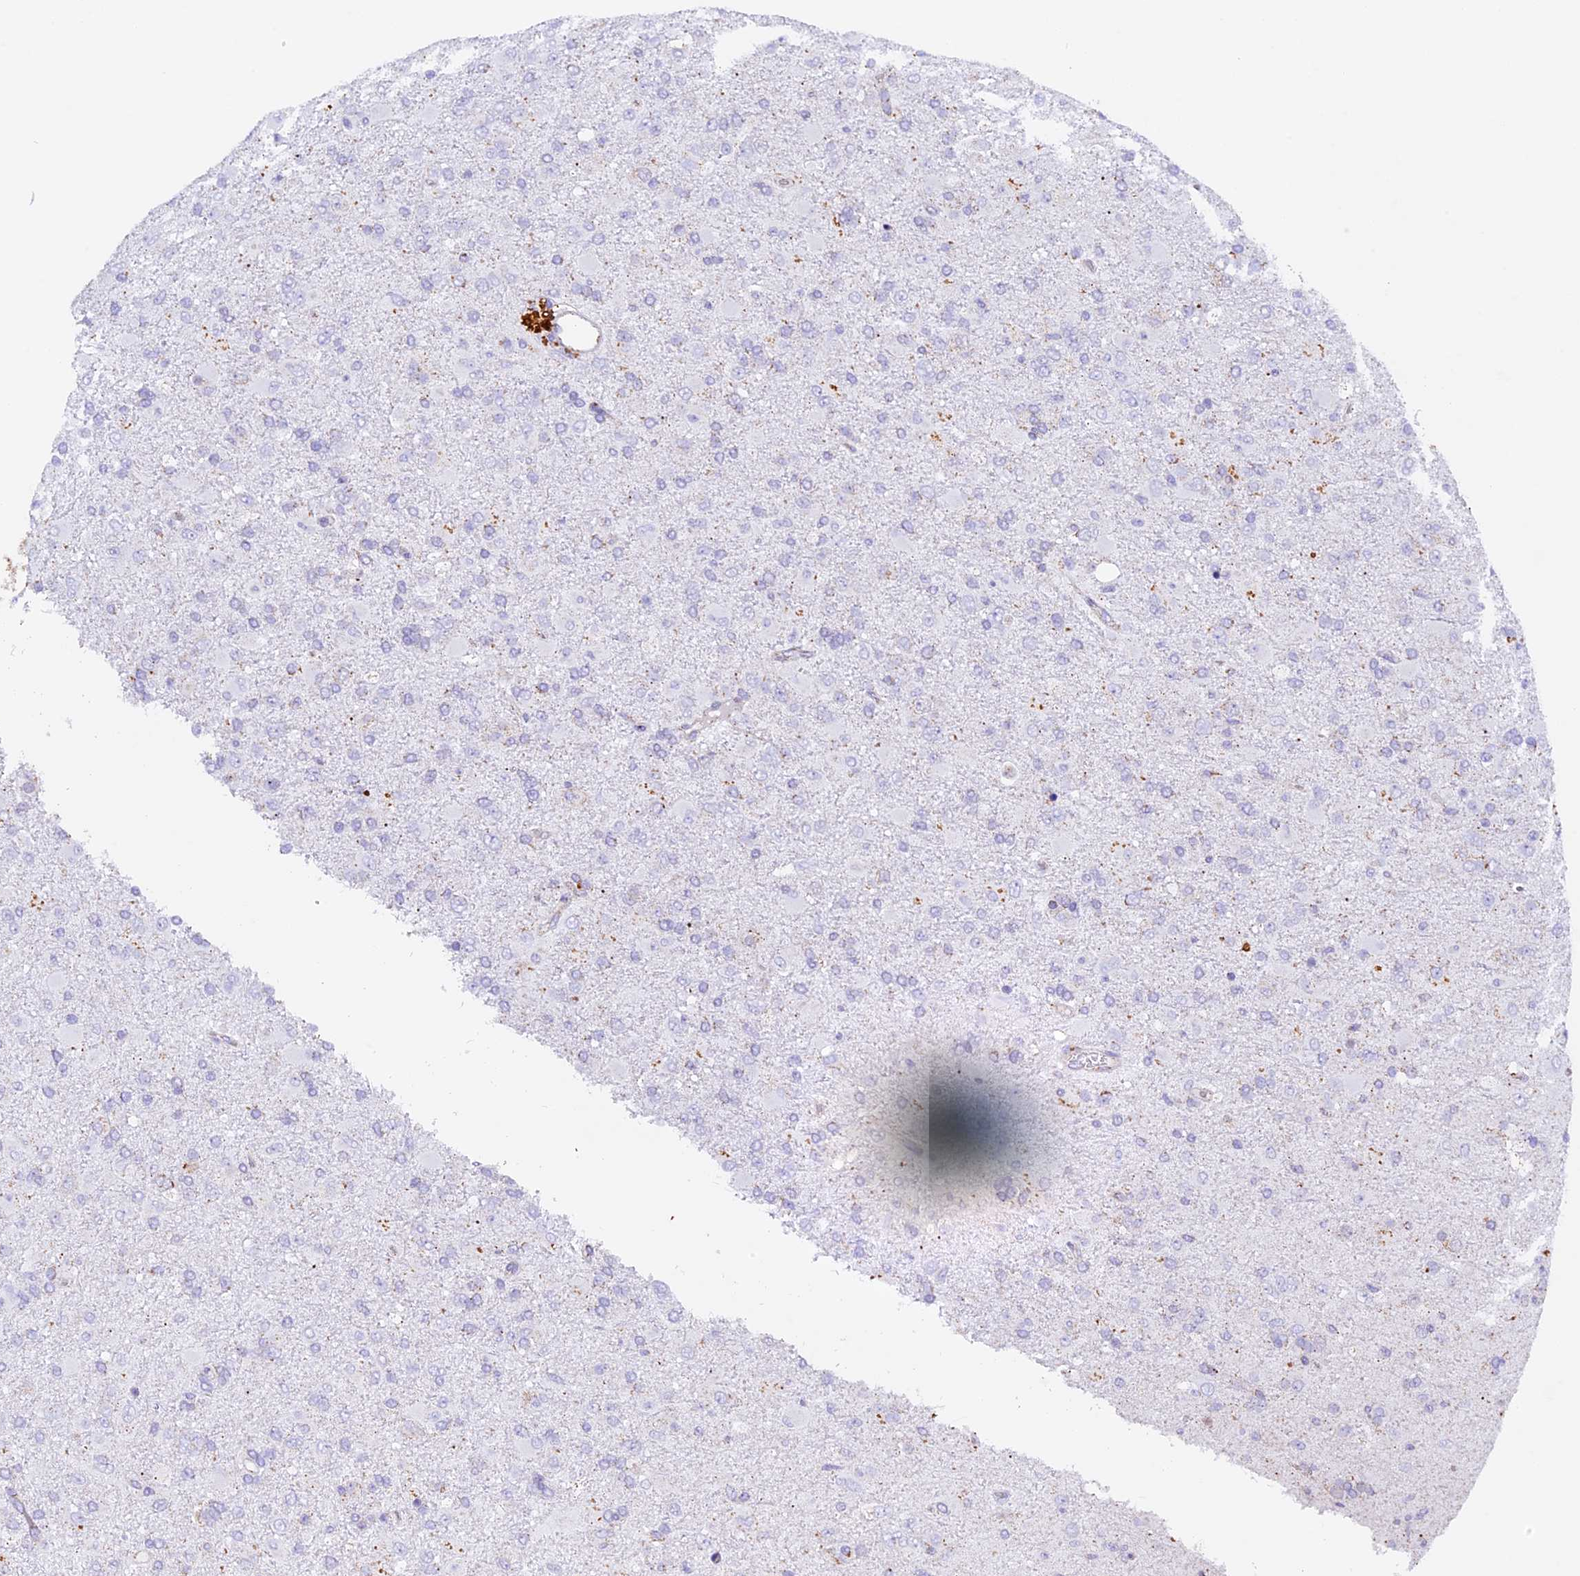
{"staining": {"intensity": "negative", "quantity": "none", "location": "none"}, "tissue": "glioma", "cell_type": "Tumor cells", "image_type": "cancer", "snomed": [{"axis": "morphology", "description": "Glioma, malignant, Low grade"}, {"axis": "topography", "description": "Brain"}], "caption": "IHC histopathology image of neoplastic tissue: human malignant low-grade glioma stained with DAB (3,3'-diaminobenzidine) displays no significant protein staining in tumor cells. (Immunohistochemistry (ihc), brightfield microscopy, high magnification).", "gene": "TFAM", "patient": {"sex": "male", "age": 65}}